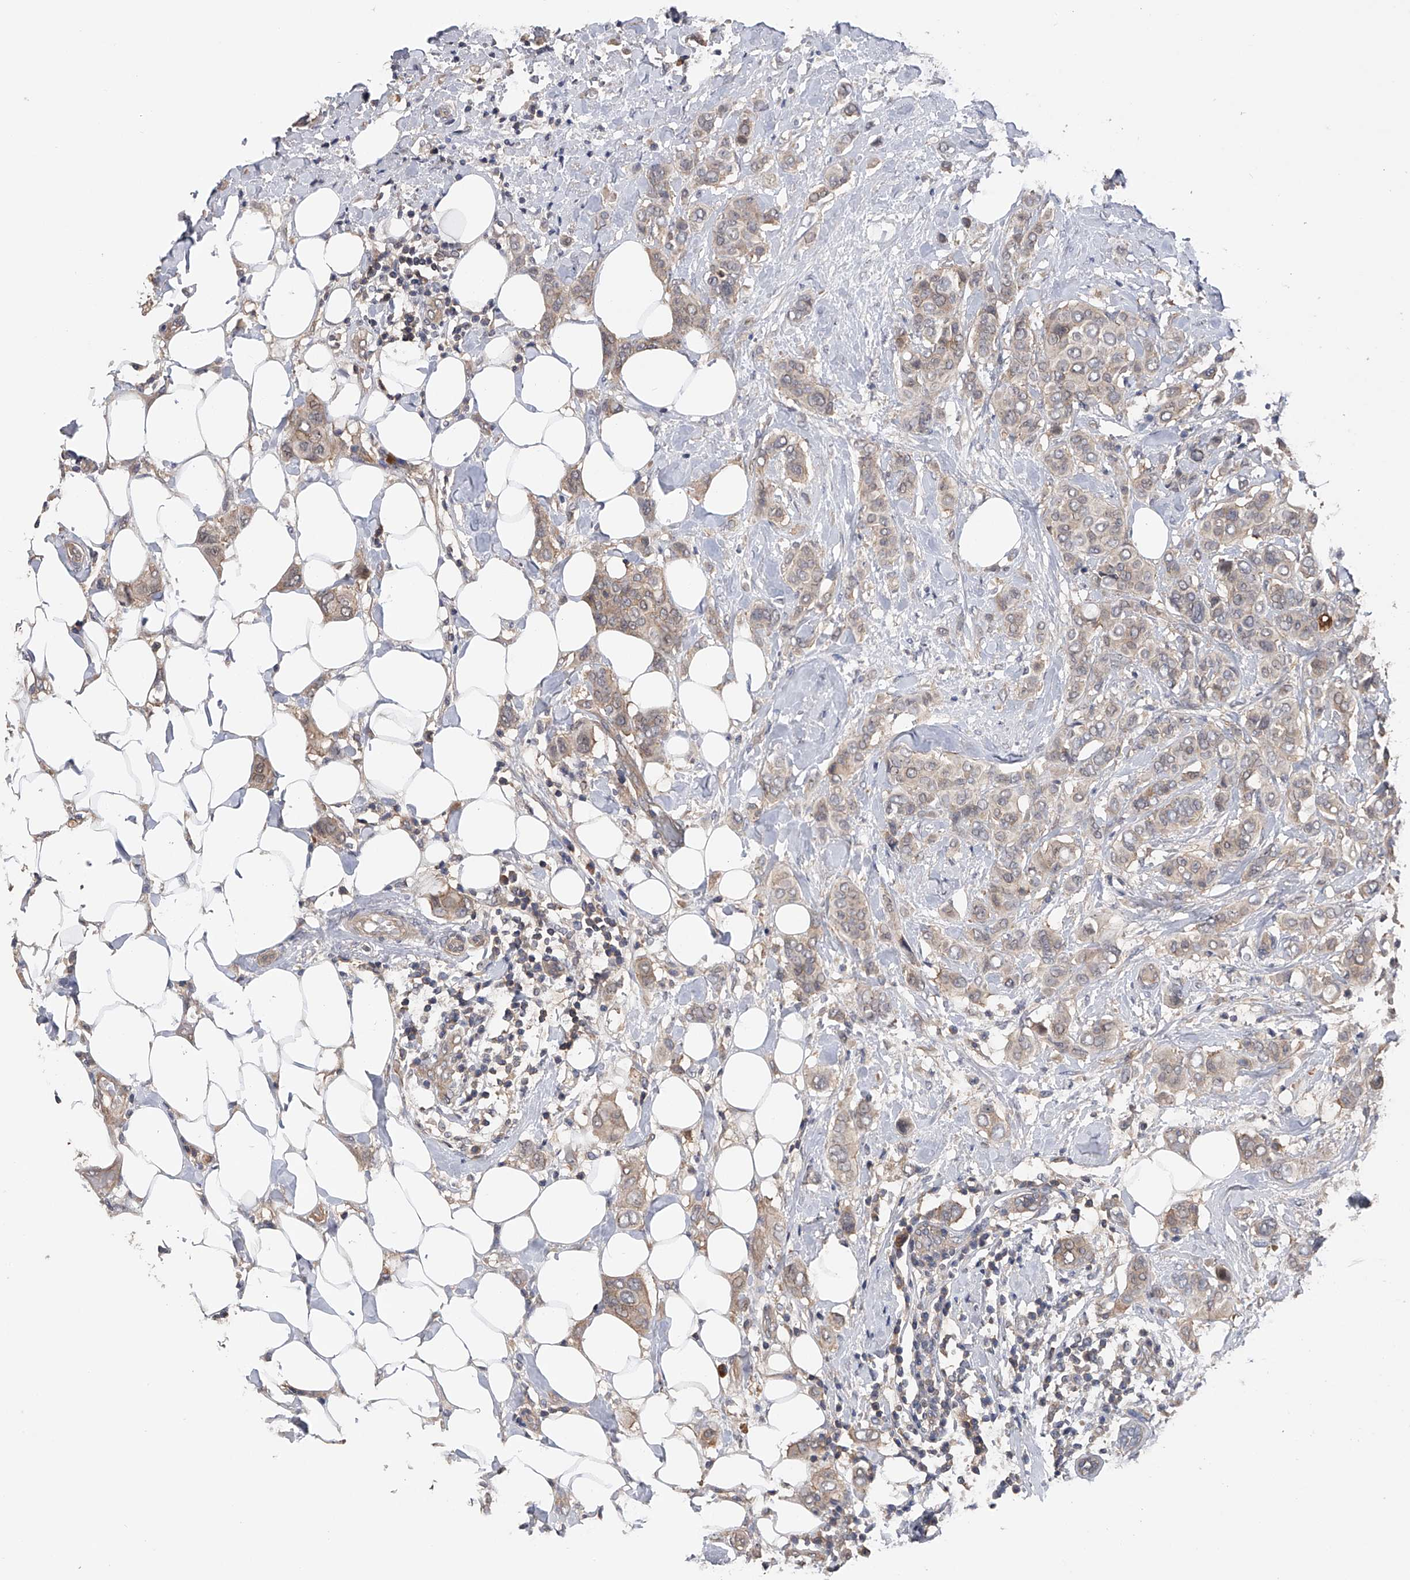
{"staining": {"intensity": "weak", "quantity": "<25%", "location": "cytoplasmic/membranous"}, "tissue": "breast cancer", "cell_type": "Tumor cells", "image_type": "cancer", "snomed": [{"axis": "morphology", "description": "Lobular carcinoma"}, {"axis": "topography", "description": "Breast"}], "caption": "The histopathology image displays no significant positivity in tumor cells of breast lobular carcinoma.", "gene": "CFAP298", "patient": {"sex": "female", "age": 51}}